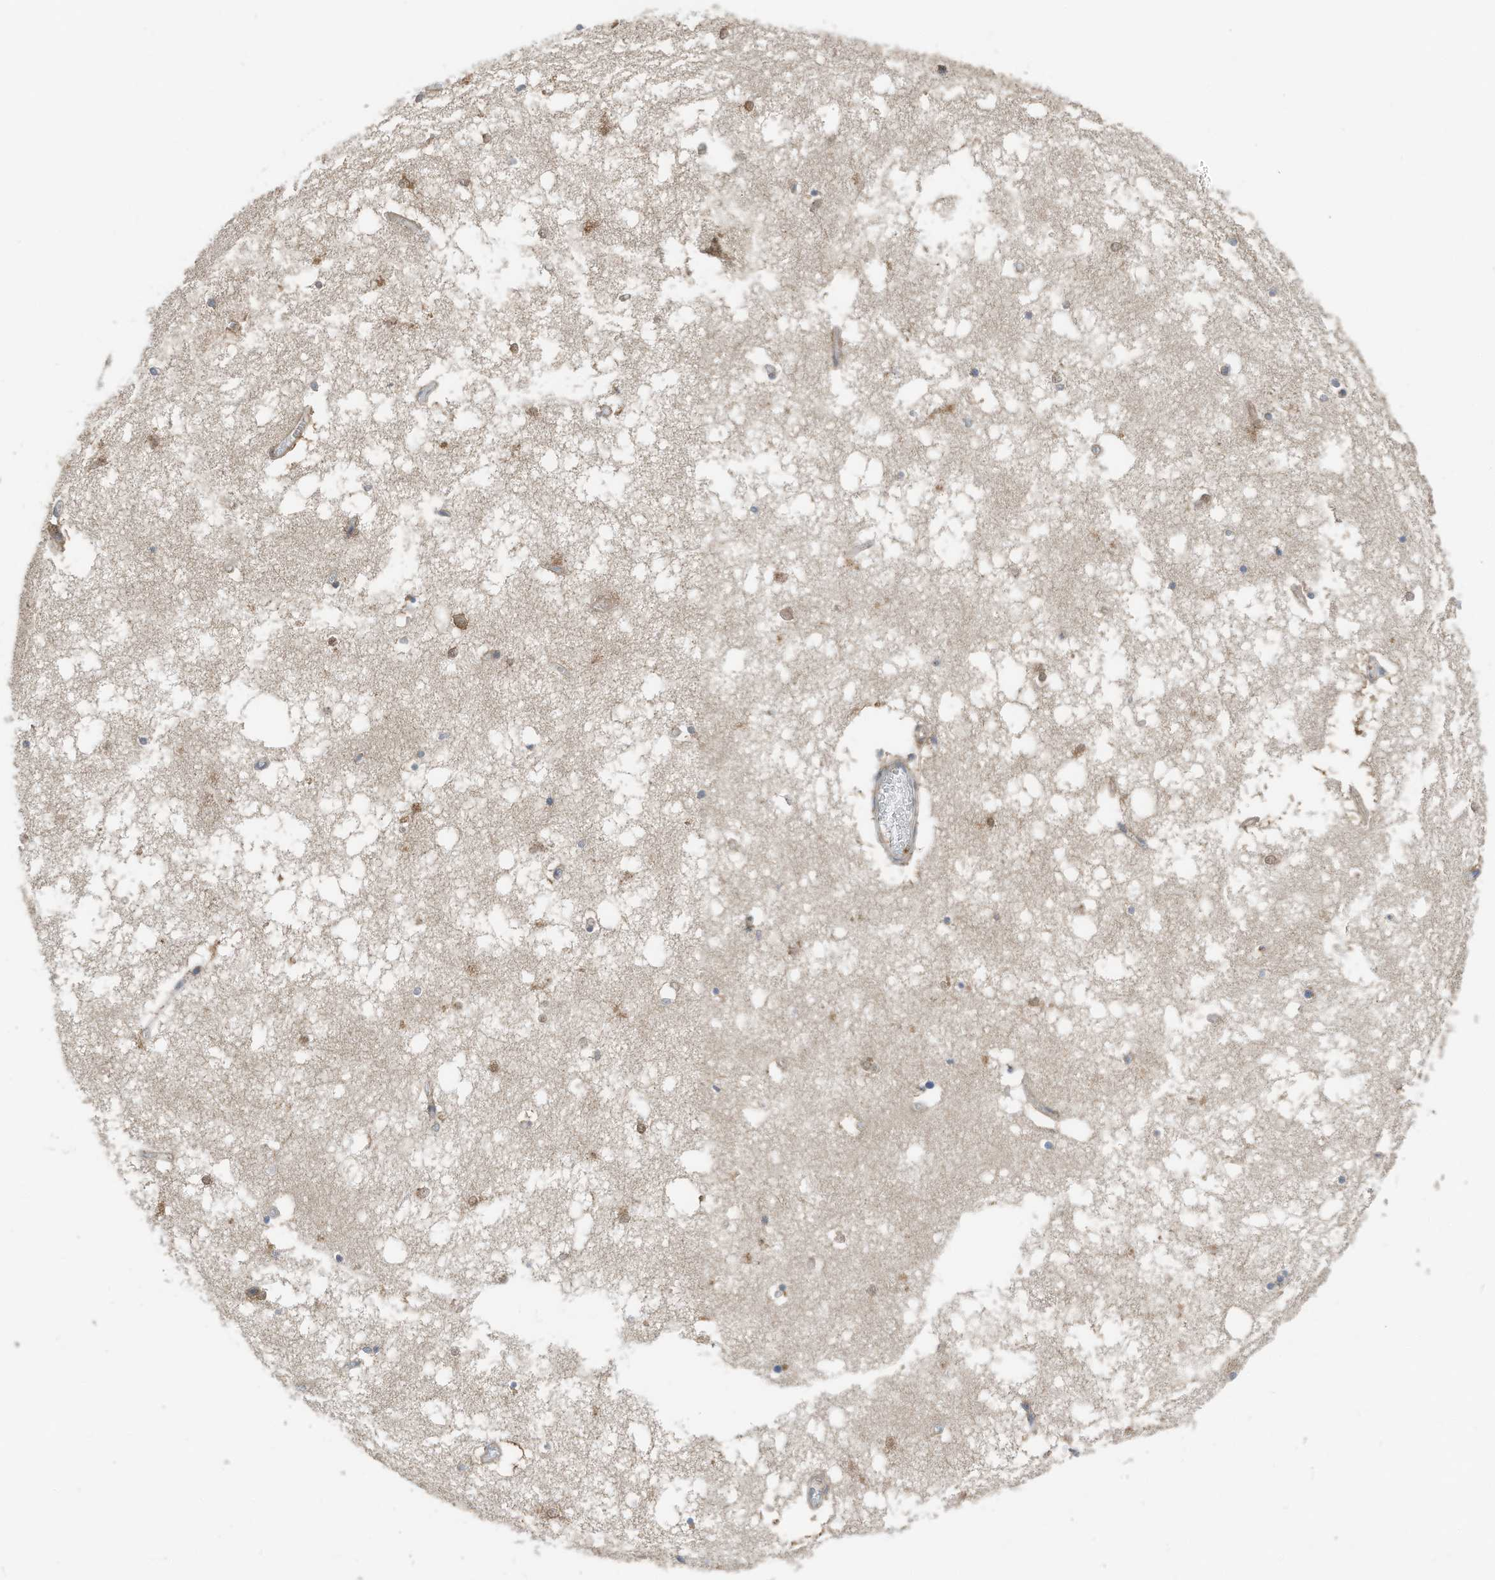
{"staining": {"intensity": "moderate", "quantity": "<25%", "location": "cytoplasmic/membranous"}, "tissue": "hippocampus", "cell_type": "Glial cells", "image_type": "normal", "snomed": [{"axis": "morphology", "description": "Normal tissue, NOS"}, {"axis": "topography", "description": "Hippocampus"}], "caption": "The micrograph exhibits a brown stain indicating the presence of a protein in the cytoplasmic/membranous of glial cells in hippocampus. Nuclei are stained in blue.", "gene": "RMND1", "patient": {"sex": "male", "age": 70}}